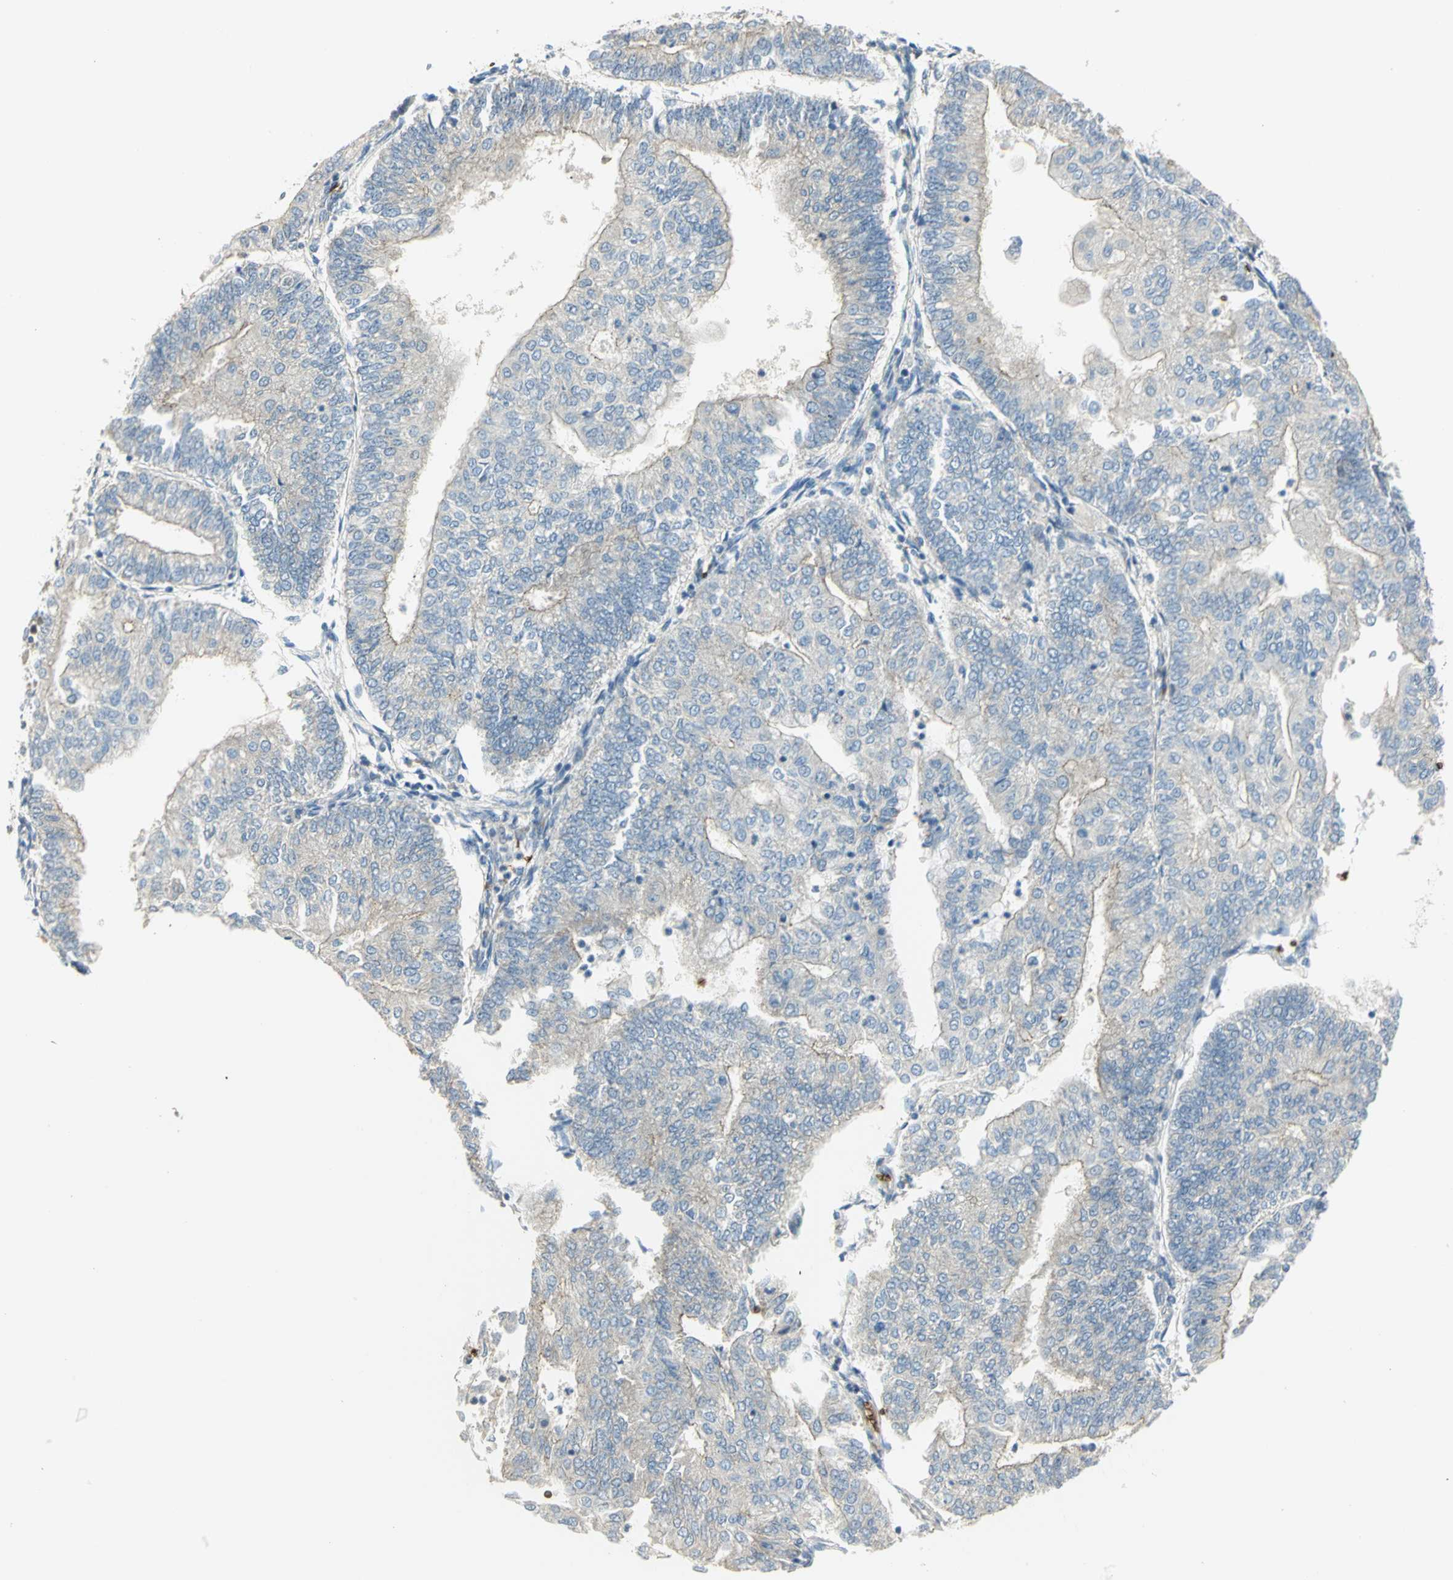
{"staining": {"intensity": "negative", "quantity": "none", "location": "none"}, "tissue": "endometrial cancer", "cell_type": "Tumor cells", "image_type": "cancer", "snomed": [{"axis": "morphology", "description": "Adenocarcinoma, NOS"}, {"axis": "topography", "description": "Endometrium"}], "caption": "Tumor cells show no significant positivity in adenocarcinoma (endometrial).", "gene": "ANK1", "patient": {"sex": "female", "age": 59}}